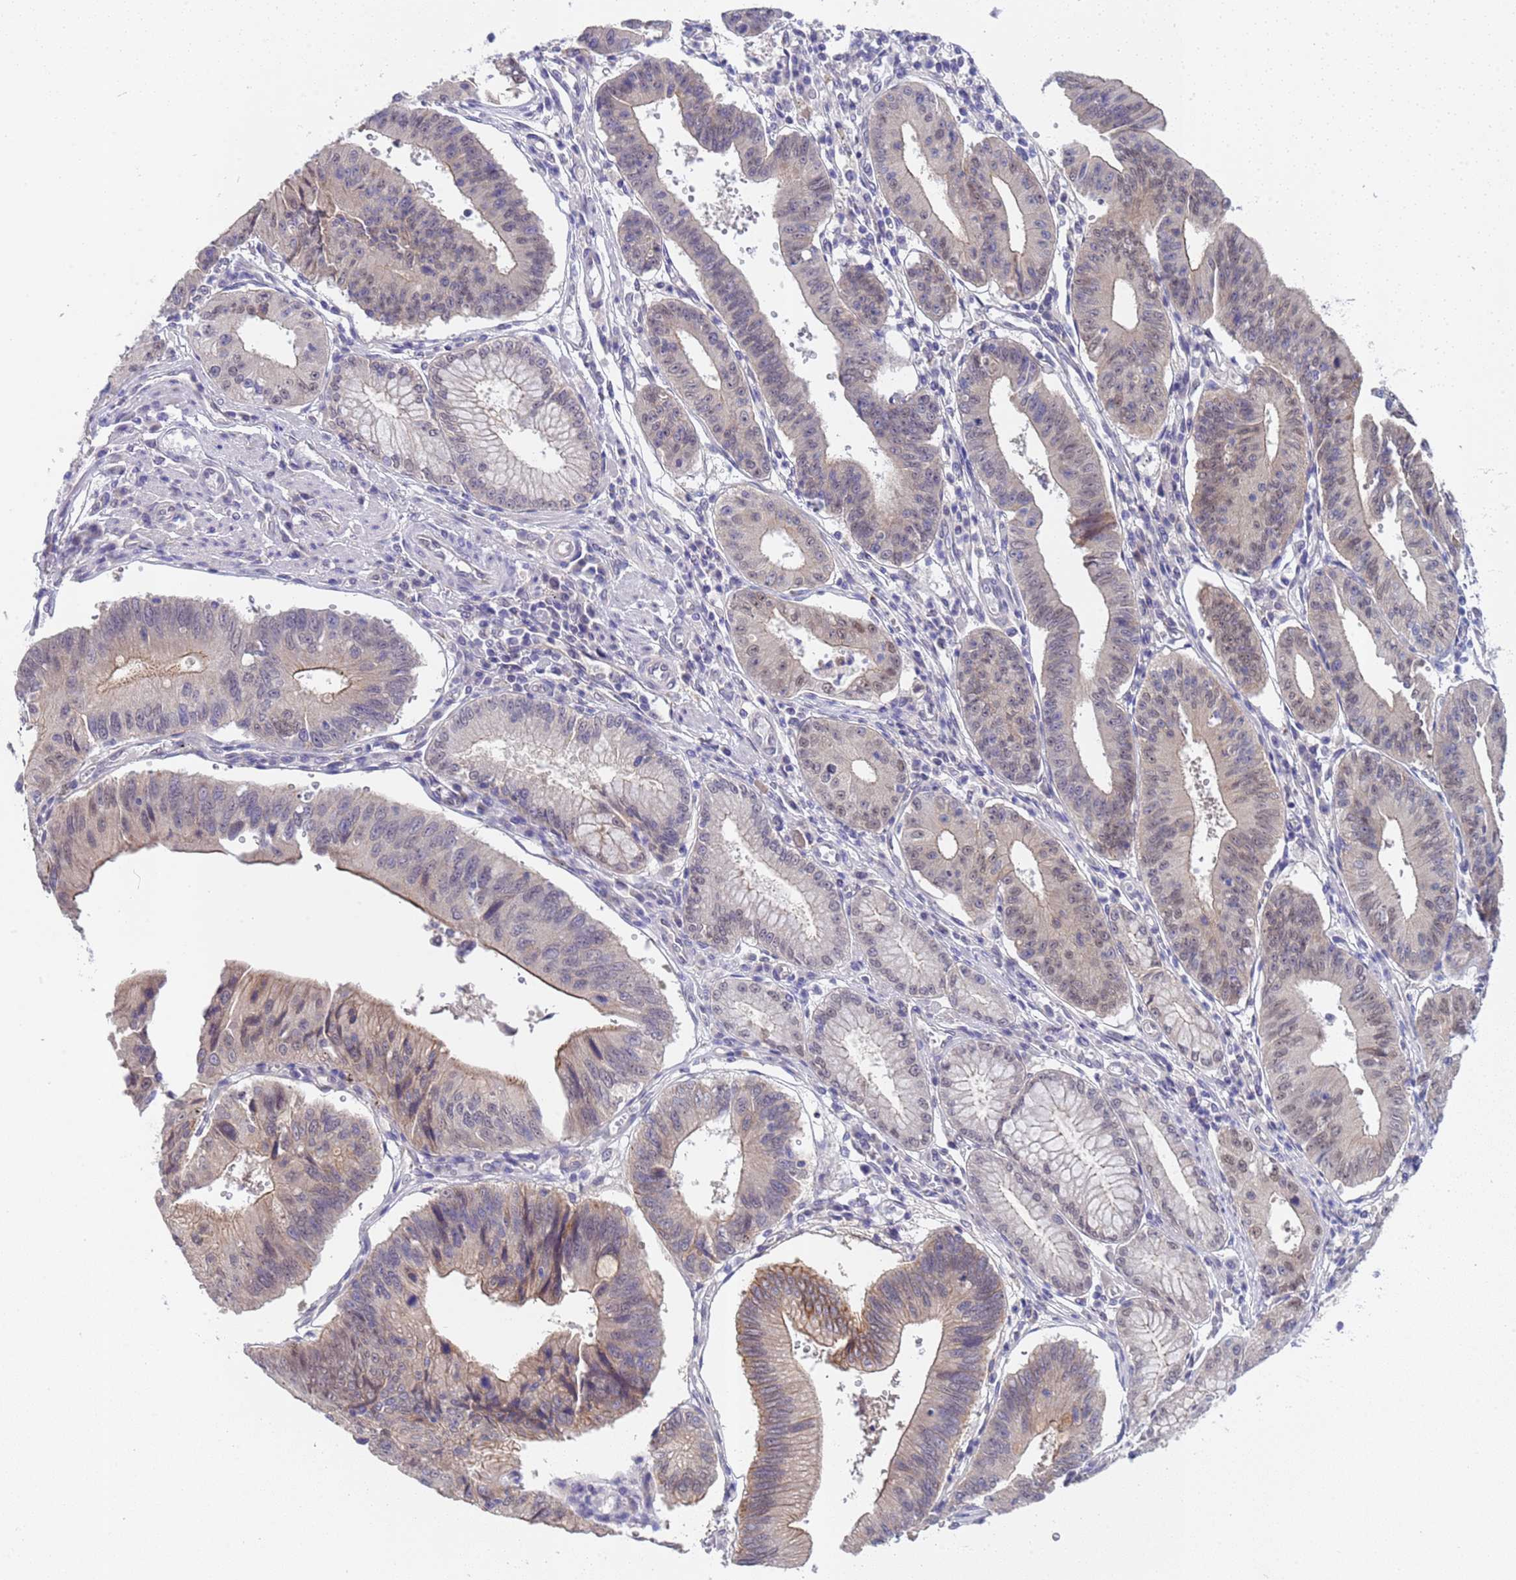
{"staining": {"intensity": "moderate", "quantity": "25%-75%", "location": "cytoplasmic/membranous"}, "tissue": "stomach cancer", "cell_type": "Tumor cells", "image_type": "cancer", "snomed": [{"axis": "morphology", "description": "Adenocarcinoma, NOS"}, {"axis": "topography", "description": "Stomach"}], "caption": "Protein staining by IHC shows moderate cytoplasmic/membranous staining in approximately 25%-75% of tumor cells in stomach cancer. The protein is stained brown, and the nuclei are stained in blue (DAB IHC with brightfield microscopy, high magnification).", "gene": "TRMT10A", "patient": {"sex": "male", "age": 59}}